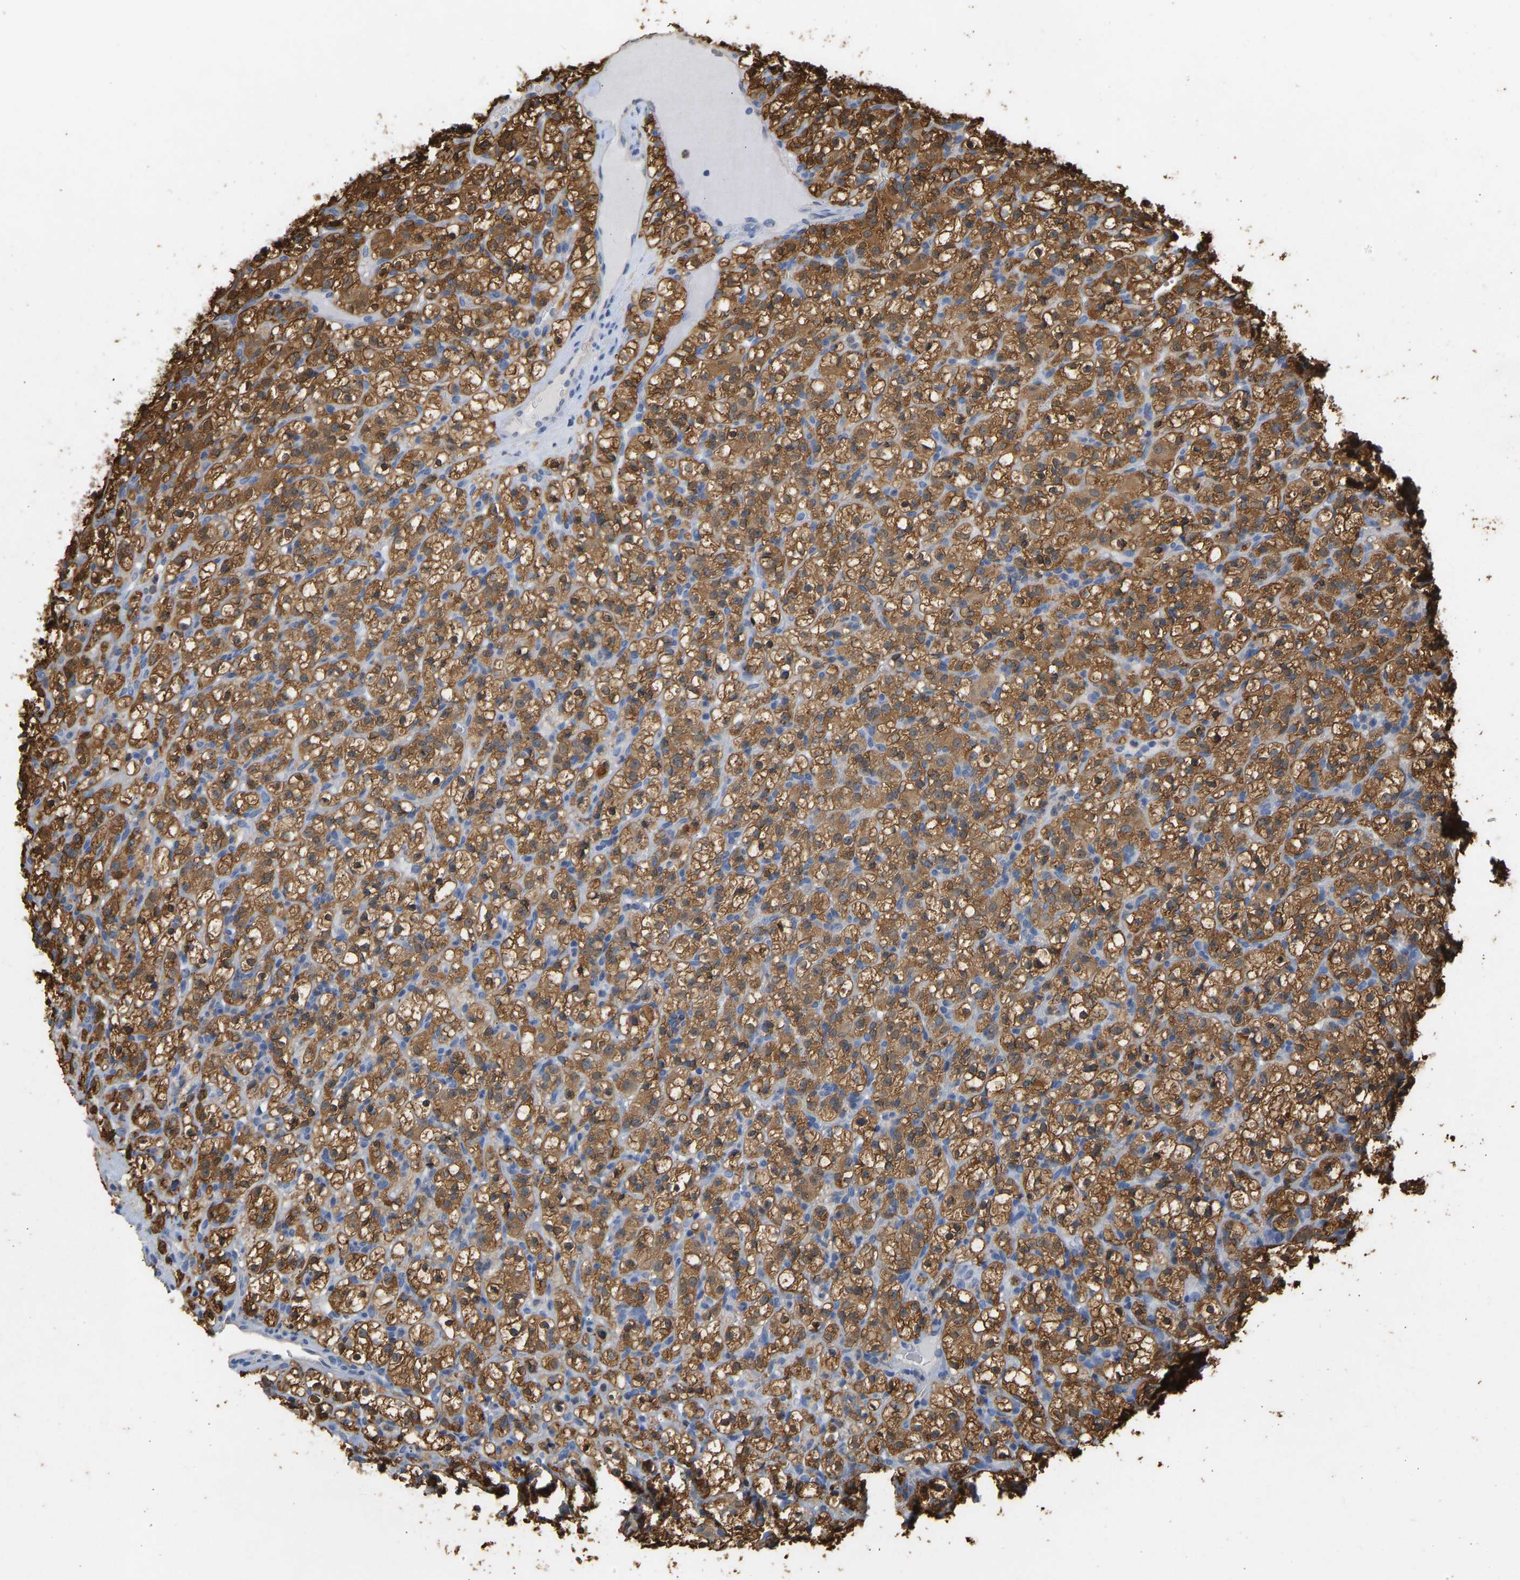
{"staining": {"intensity": "moderate", "quantity": ">75%", "location": "cytoplasmic/membranous"}, "tissue": "renal cancer", "cell_type": "Tumor cells", "image_type": "cancer", "snomed": [{"axis": "morphology", "description": "Normal tissue, NOS"}, {"axis": "morphology", "description": "Adenocarcinoma, NOS"}, {"axis": "topography", "description": "Kidney"}], "caption": "Adenocarcinoma (renal) tissue reveals moderate cytoplasmic/membranous expression in approximately >75% of tumor cells", "gene": "ENO1", "patient": {"sex": "female", "age": 72}}